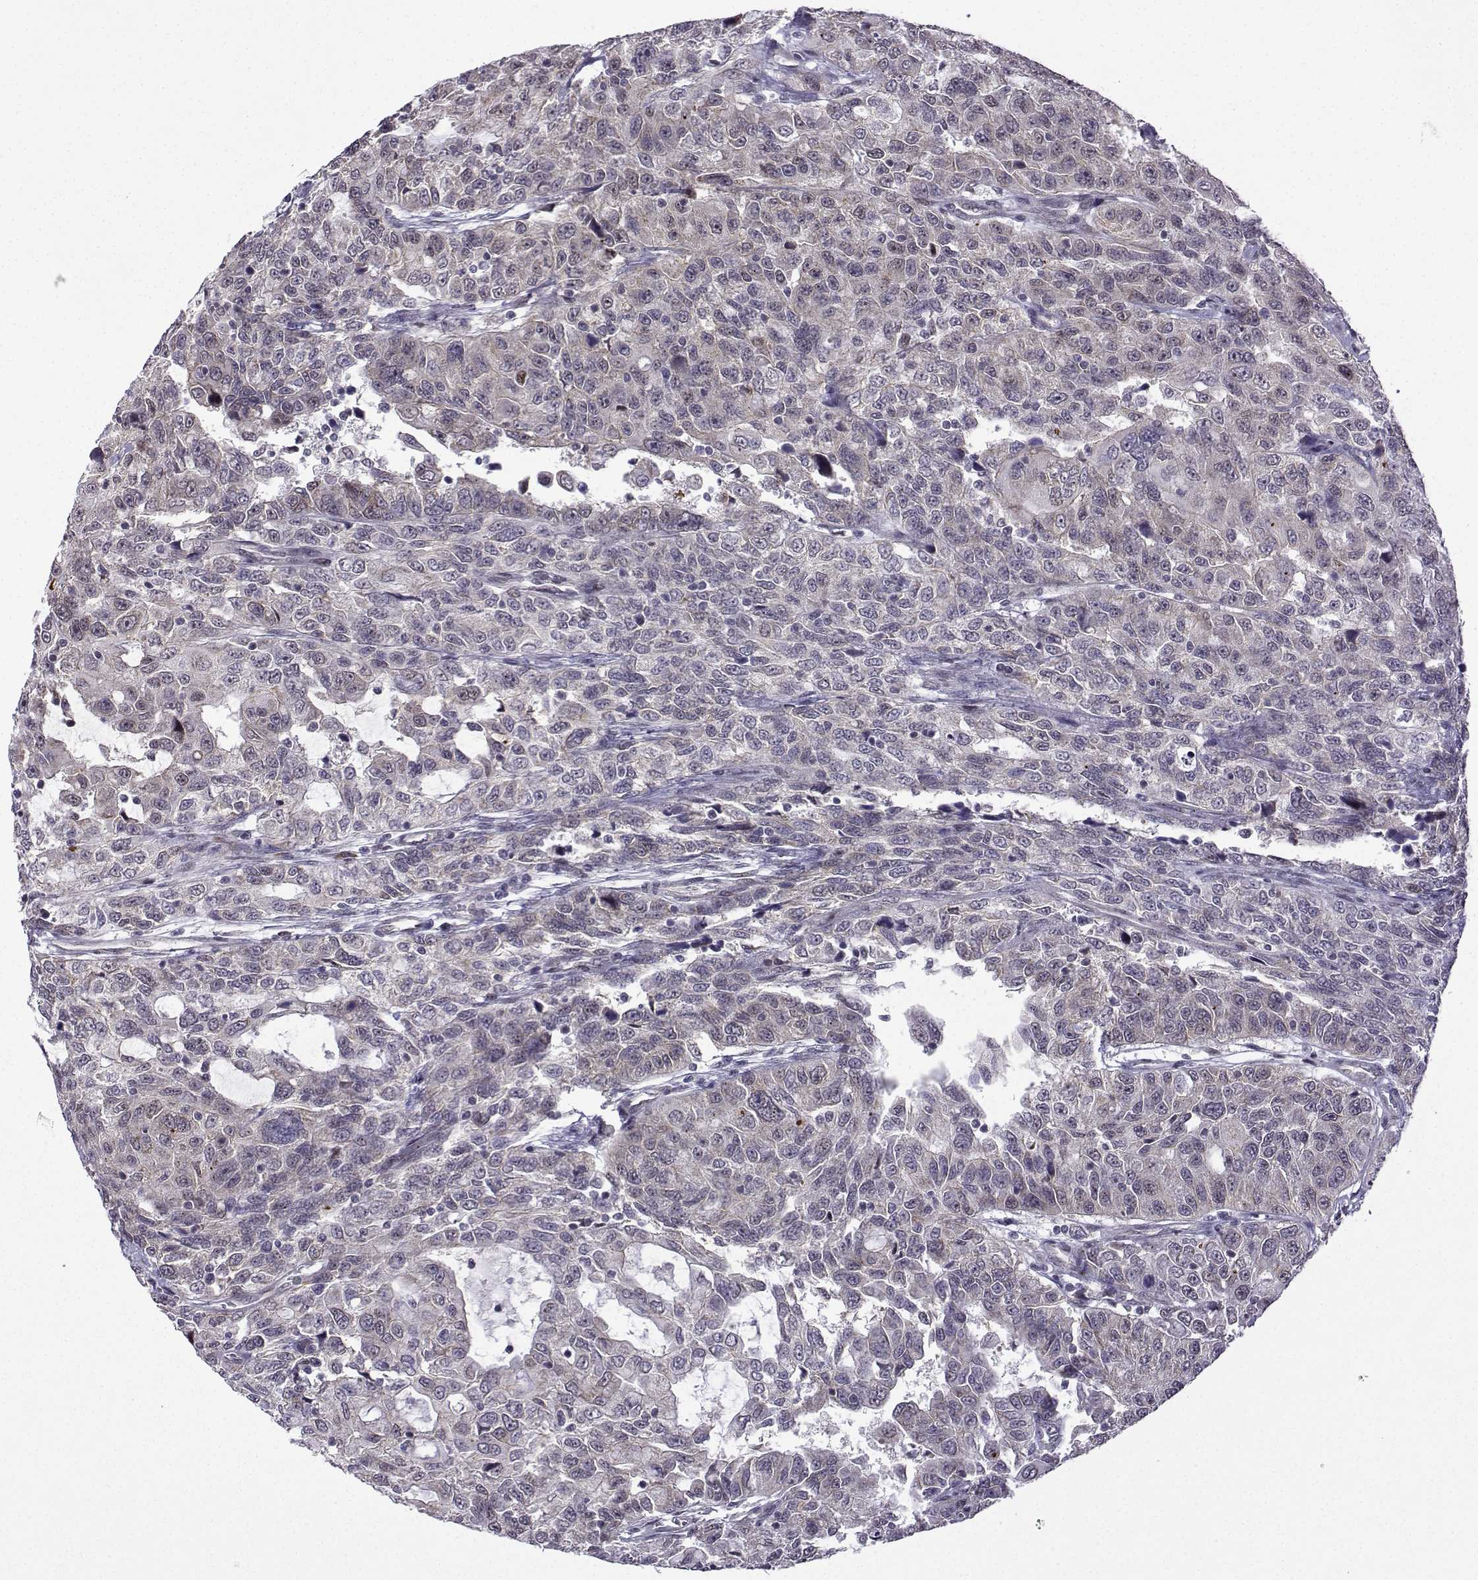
{"staining": {"intensity": "weak", "quantity": "25%-75%", "location": "cytoplasmic/membranous"}, "tissue": "urothelial cancer", "cell_type": "Tumor cells", "image_type": "cancer", "snomed": [{"axis": "morphology", "description": "Urothelial carcinoma, NOS"}, {"axis": "morphology", "description": "Urothelial carcinoma, High grade"}, {"axis": "topography", "description": "Urinary bladder"}], "caption": "Approximately 25%-75% of tumor cells in human urothelial cancer exhibit weak cytoplasmic/membranous protein staining as visualized by brown immunohistochemical staining.", "gene": "FGF3", "patient": {"sex": "female", "age": 73}}